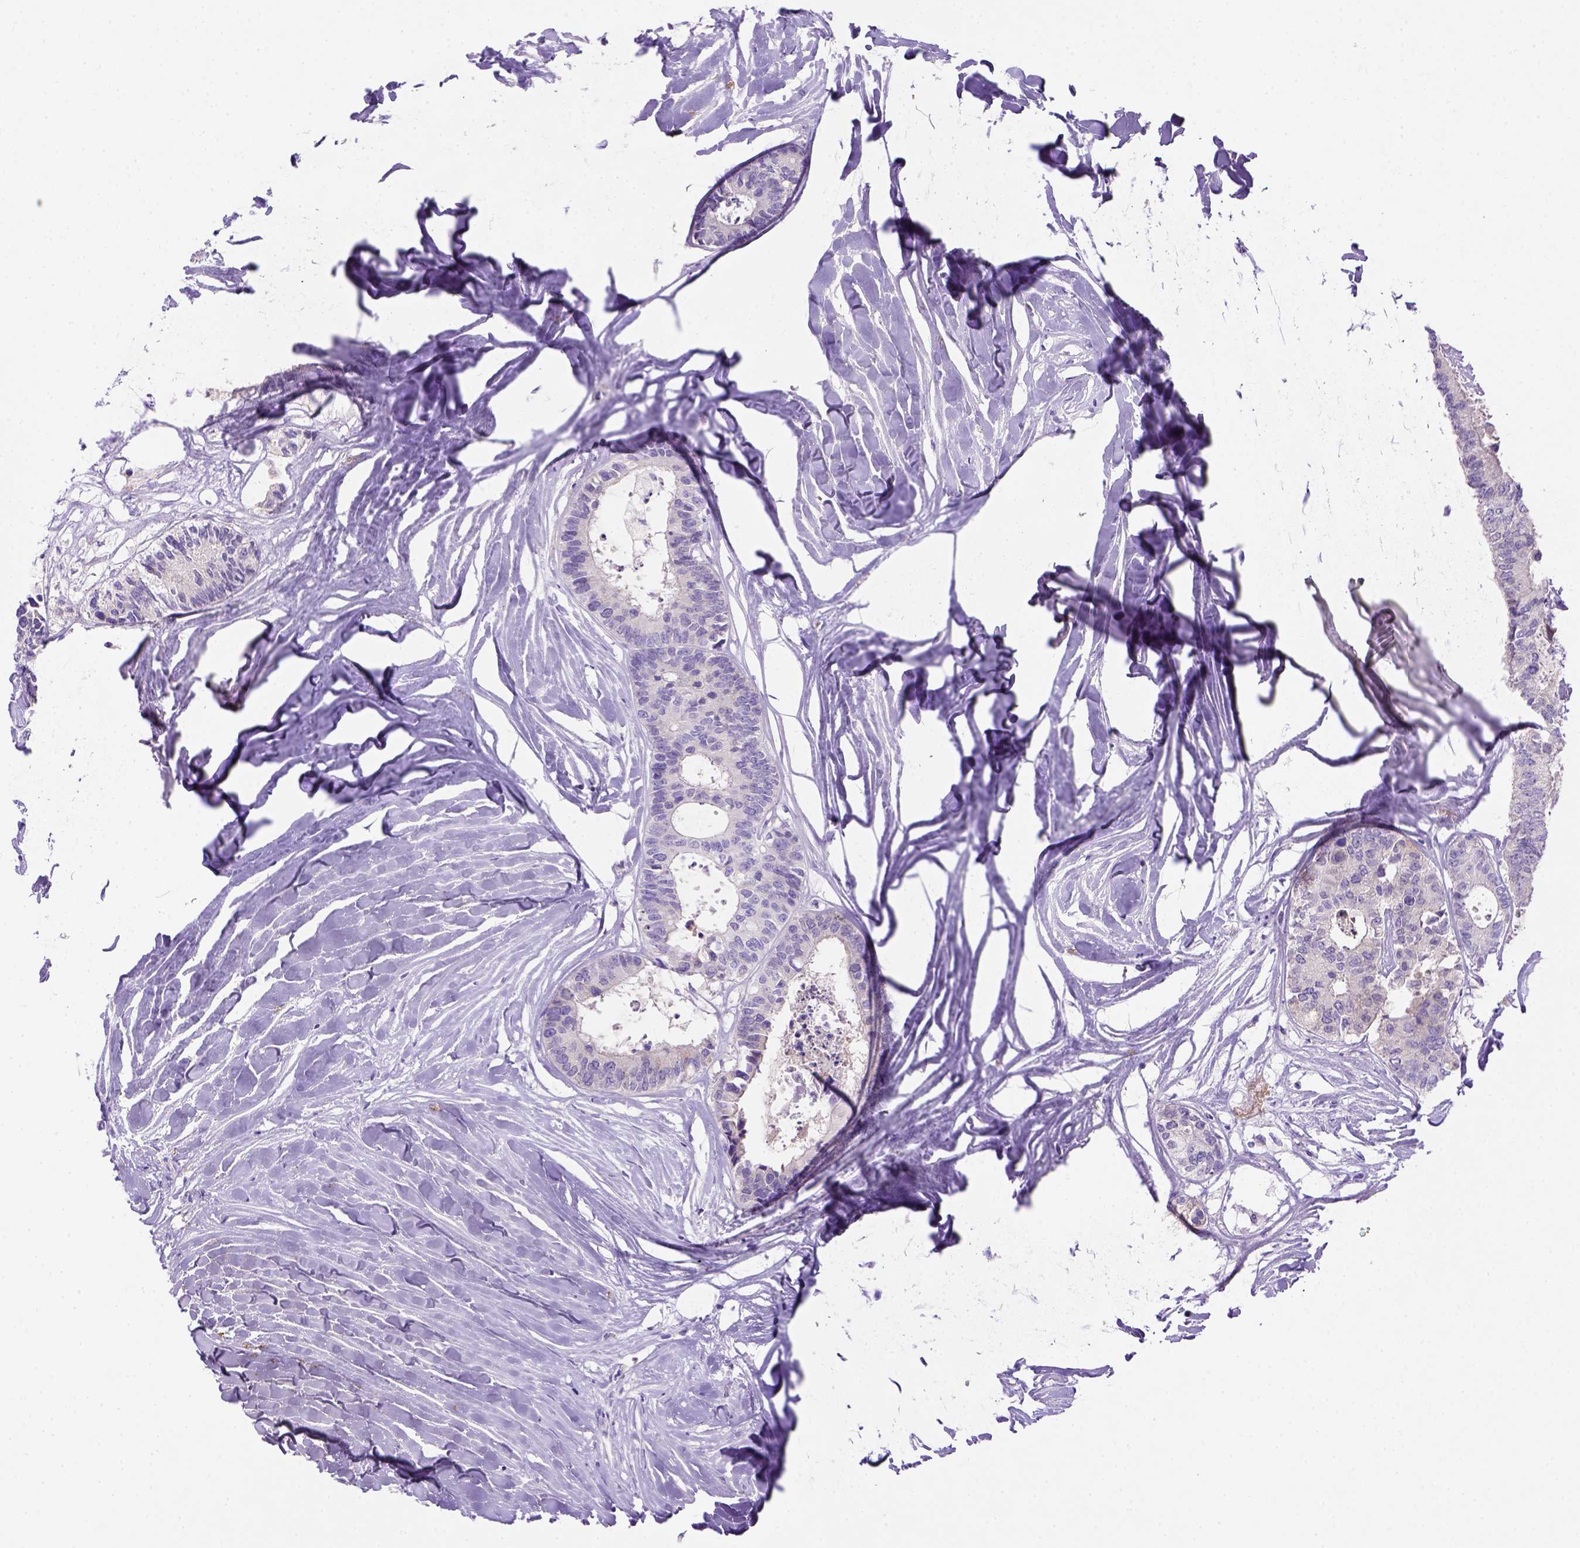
{"staining": {"intensity": "negative", "quantity": "none", "location": "none"}, "tissue": "colorectal cancer", "cell_type": "Tumor cells", "image_type": "cancer", "snomed": [{"axis": "morphology", "description": "Adenocarcinoma, NOS"}, {"axis": "topography", "description": "Colon"}, {"axis": "topography", "description": "Rectum"}], "caption": "This is an immunohistochemistry histopathology image of human colorectal cancer (adenocarcinoma). There is no expression in tumor cells.", "gene": "SIRPD", "patient": {"sex": "male", "age": 57}}